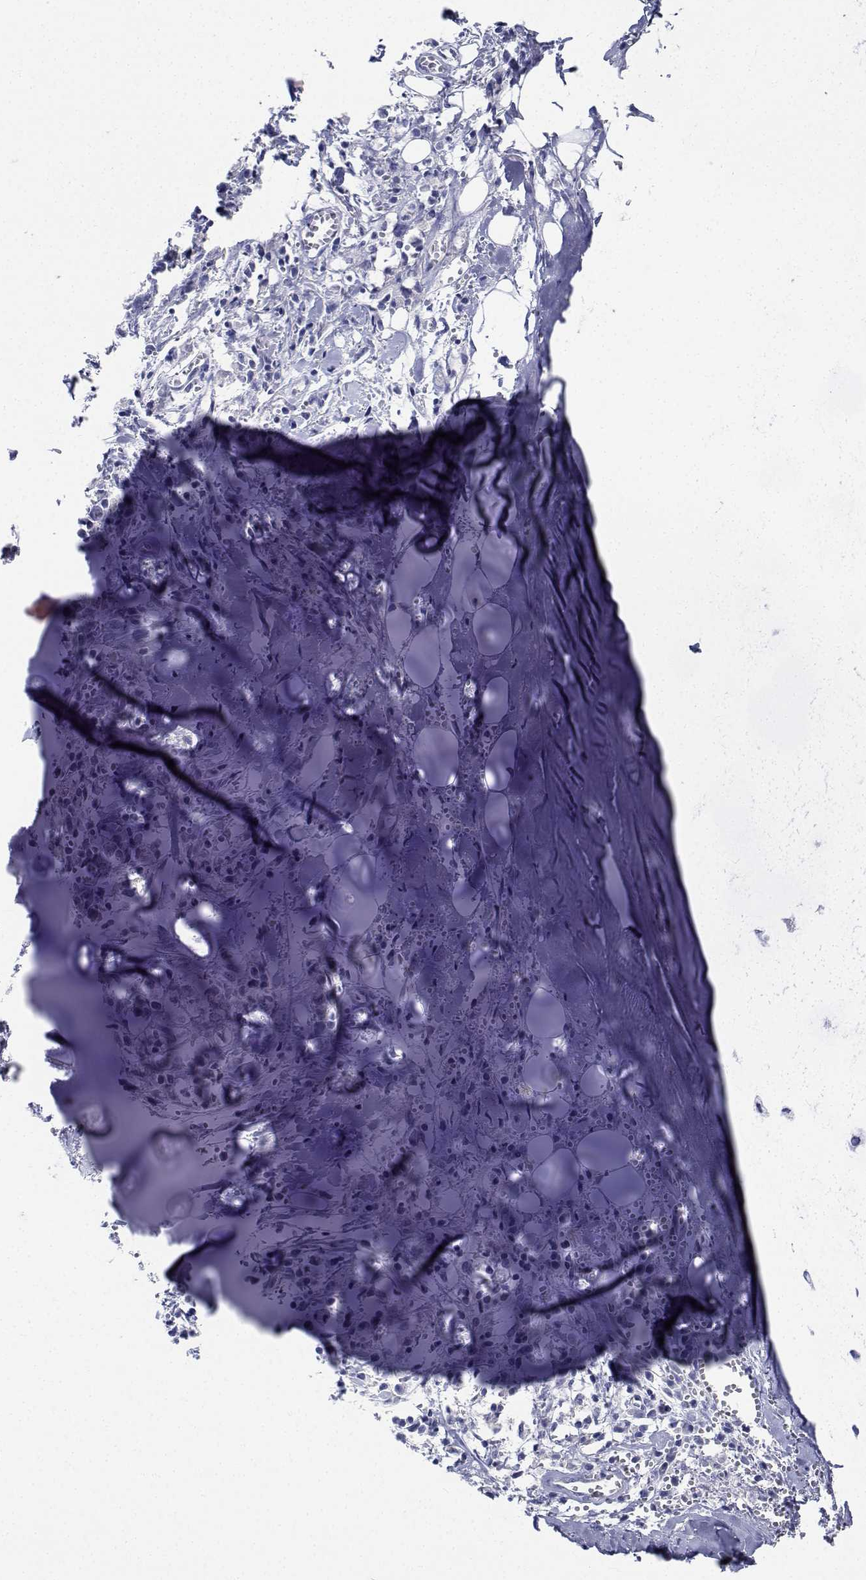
{"staining": {"intensity": "negative", "quantity": "none", "location": "none"}, "tissue": "adipose tissue", "cell_type": "Adipocytes", "image_type": "normal", "snomed": [{"axis": "morphology", "description": "Normal tissue, NOS"}, {"axis": "morphology", "description": "Squamous cell carcinoma, NOS"}, {"axis": "topography", "description": "Cartilage tissue"}, {"axis": "topography", "description": "Bronchus"}, {"axis": "topography", "description": "Lung"}], "caption": "This is an immunohistochemistry (IHC) photomicrograph of unremarkable human adipose tissue. There is no staining in adipocytes.", "gene": "CDHR3", "patient": {"sex": "male", "age": 66}}